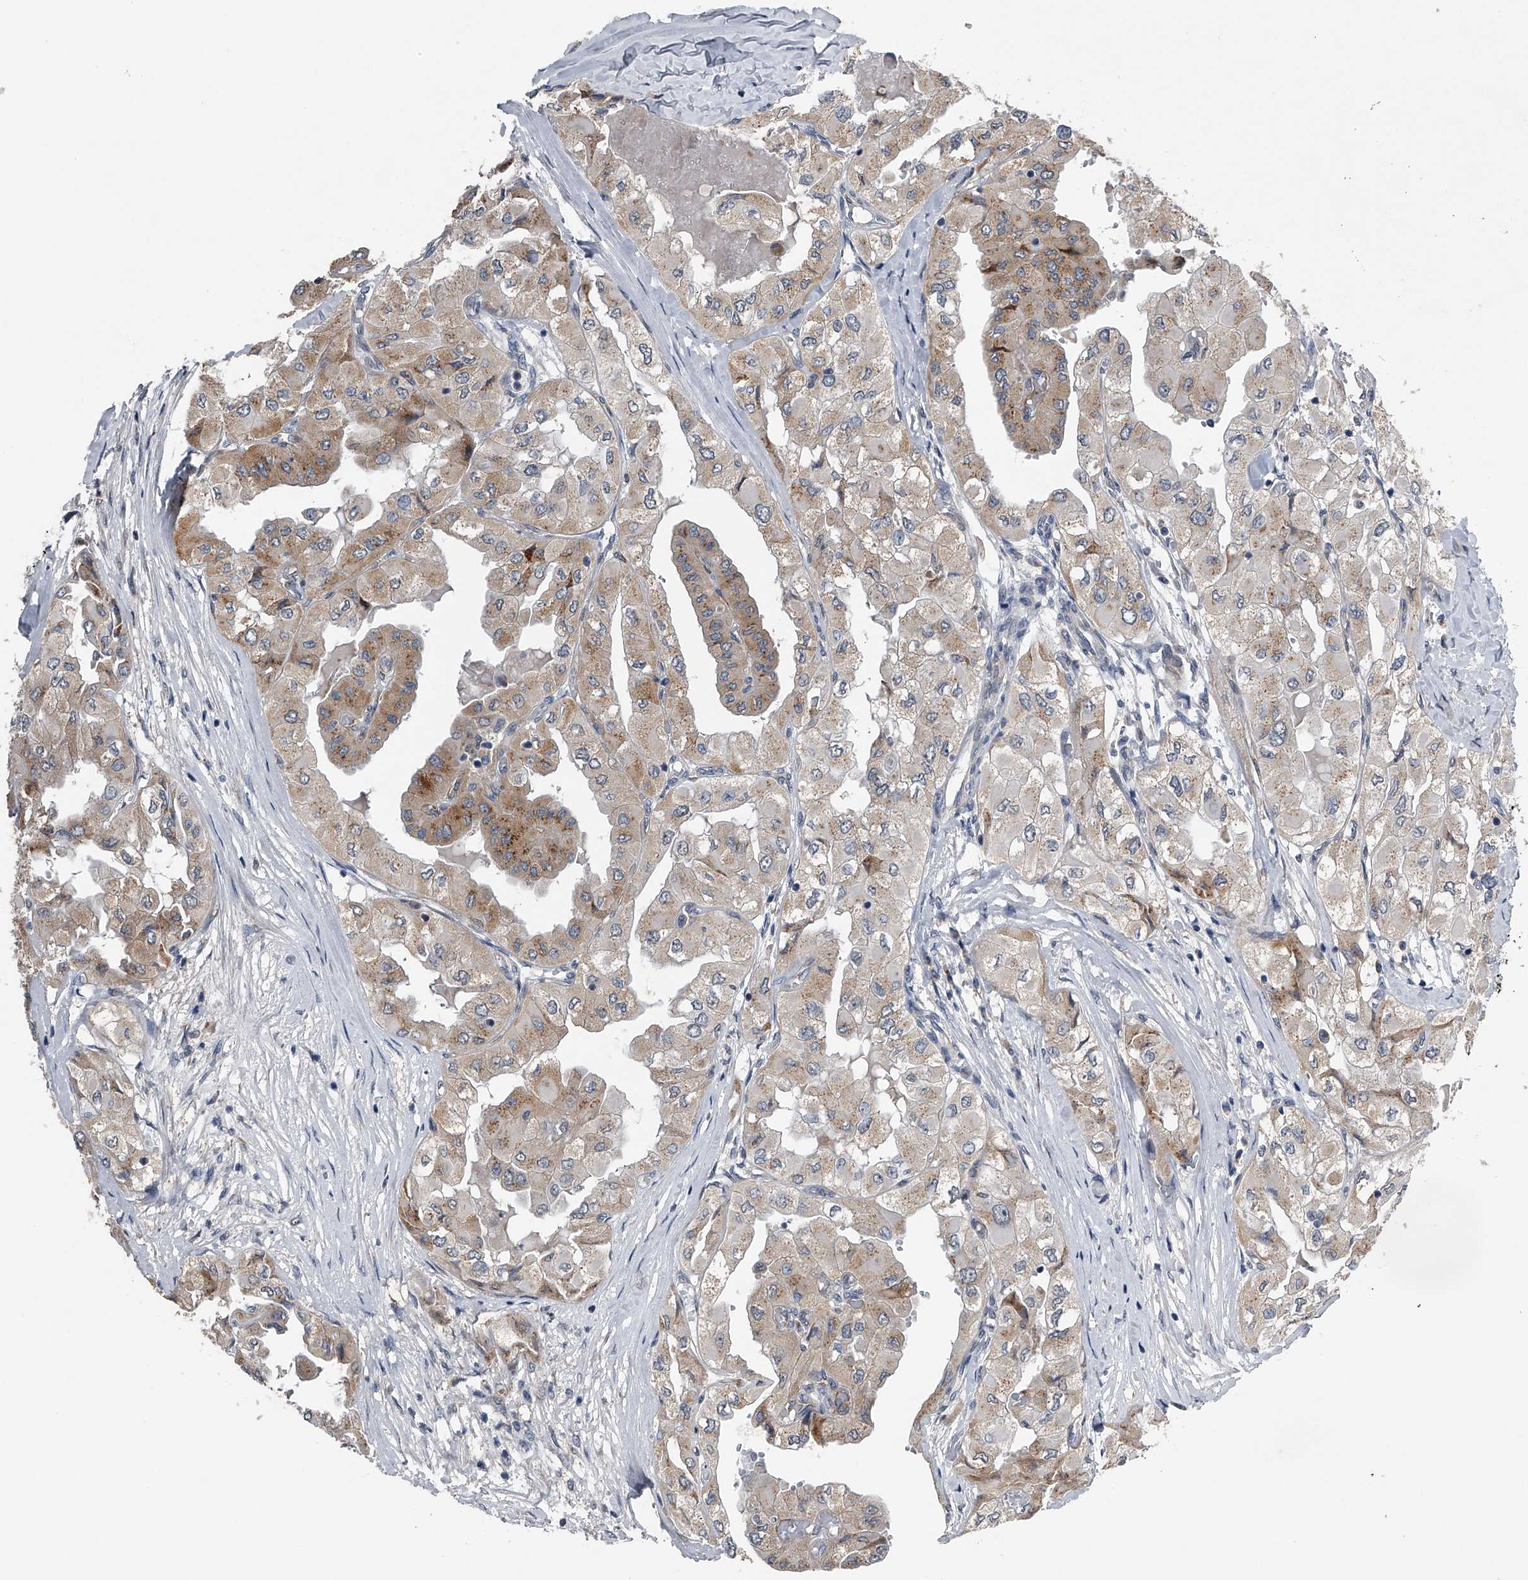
{"staining": {"intensity": "moderate", "quantity": "25%-75%", "location": "cytoplasmic/membranous"}, "tissue": "thyroid cancer", "cell_type": "Tumor cells", "image_type": "cancer", "snomed": [{"axis": "morphology", "description": "Papillary adenocarcinoma, NOS"}, {"axis": "topography", "description": "Thyroid gland"}], "caption": "An image showing moderate cytoplasmic/membranous staining in approximately 25%-75% of tumor cells in thyroid papillary adenocarcinoma, as visualized by brown immunohistochemical staining.", "gene": "LYRM4", "patient": {"sex": "female", "age": 59}}